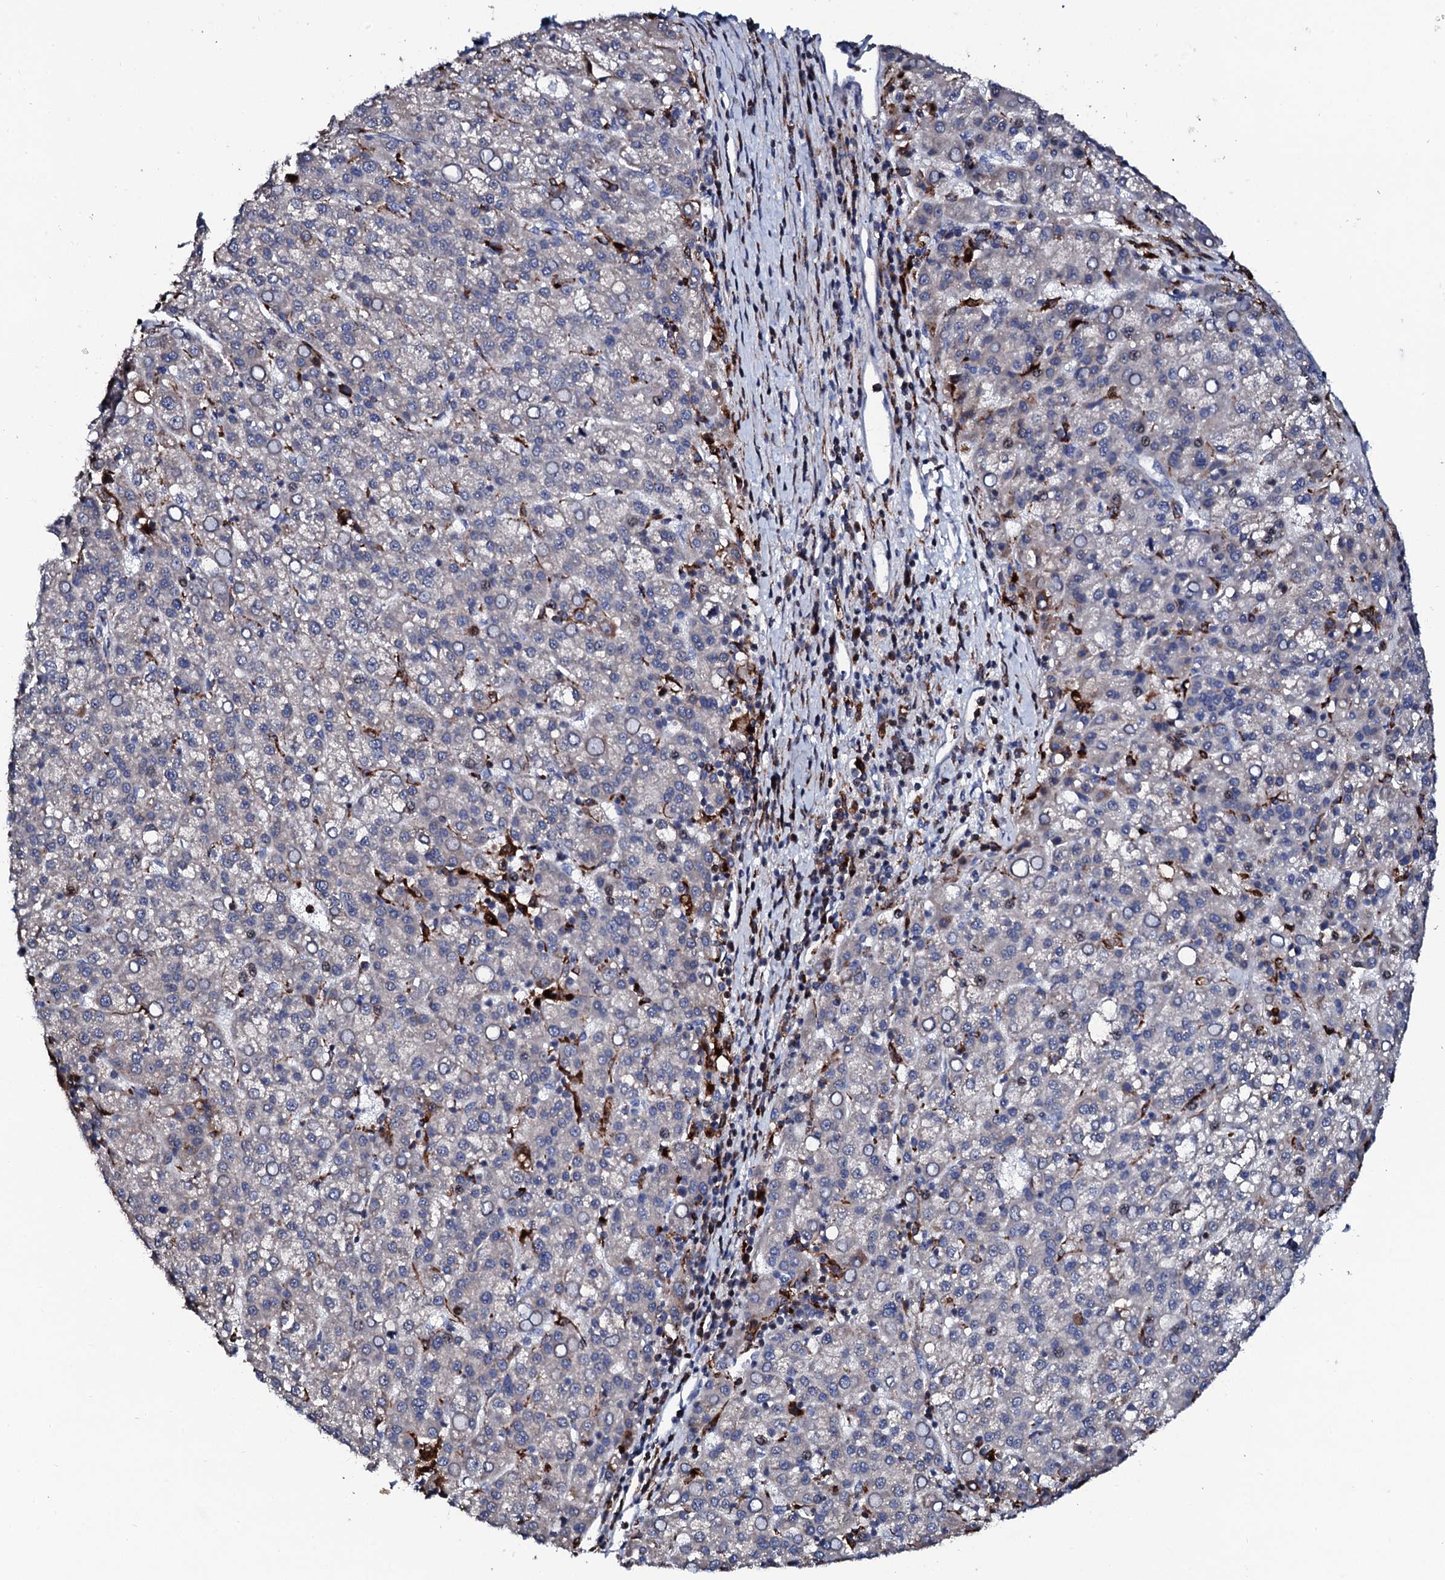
{"staining": {"intensity": "negative", "quantity": "none", "location": "none"}, "tissue": "liver cancer", "cell_type": "Tumor cells", "image_type": "cancer", "snomed": [{"axis": "morphology", "description": "Carcinoma, Hepatocellular, NOS"}, {"axis": "topography", "description": "Liver"}], "caption": "DAB immunohistochemical staining of liver cancer (hepatocellular carcinoma) displays no significant staining in tumor cells.", "gene": "TCIRG1", "patient": {"sex": "female", "age": 58}}